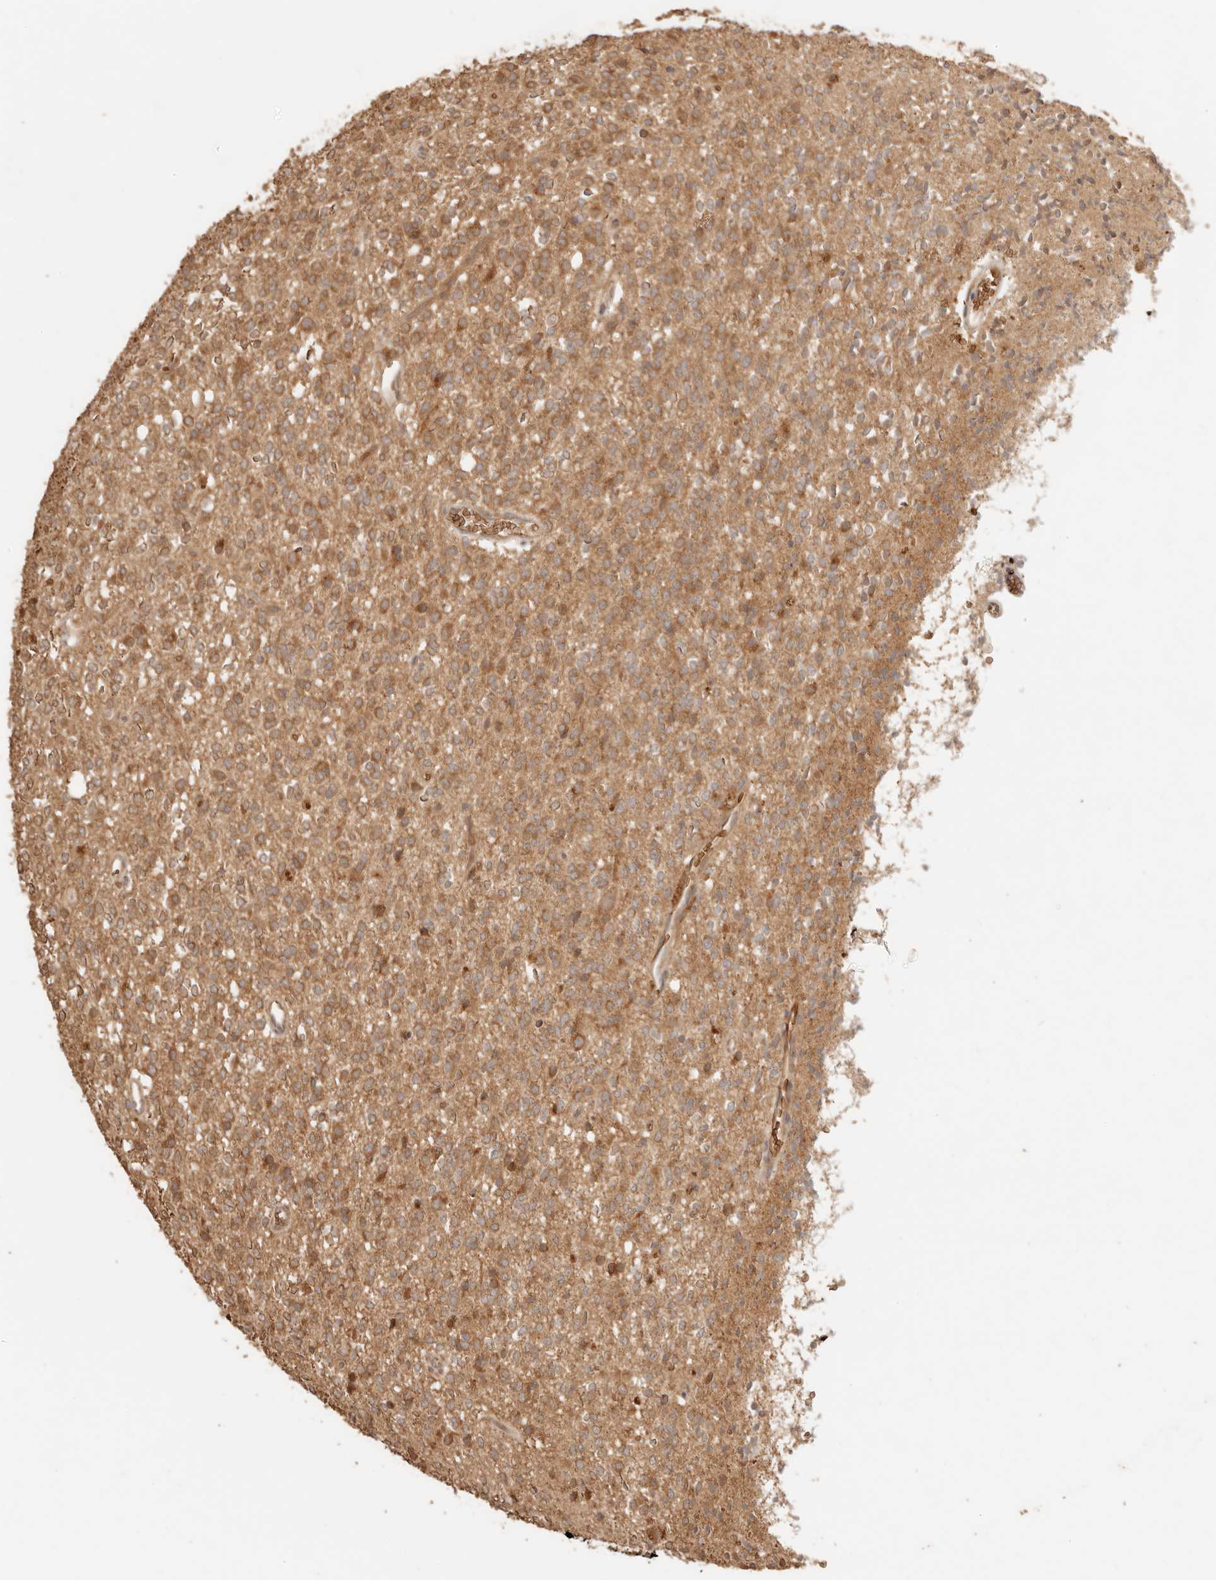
{"staining": {"intensity": "moderate", "quantity": "25%-75%", "location": "cytoplasmic/membranous,nuclear"}, "tissue": "glioma", "cell_type": "Tumor cells", "image_type": "cancer", "snomed": [{"axis": "morphology", "description": "Glioma, malignant, High grade"}, {"axis": "topography", "description": "Brain"}], "caption": "Glioma was stained to show a protein in brown. There is medium levels of moderate cytoplasmic/membranous and nuclear staining in approximately 25%-75% of tumor cells.", "gene": "INTS11", "patient": {"sex": "male", "age": 34}}